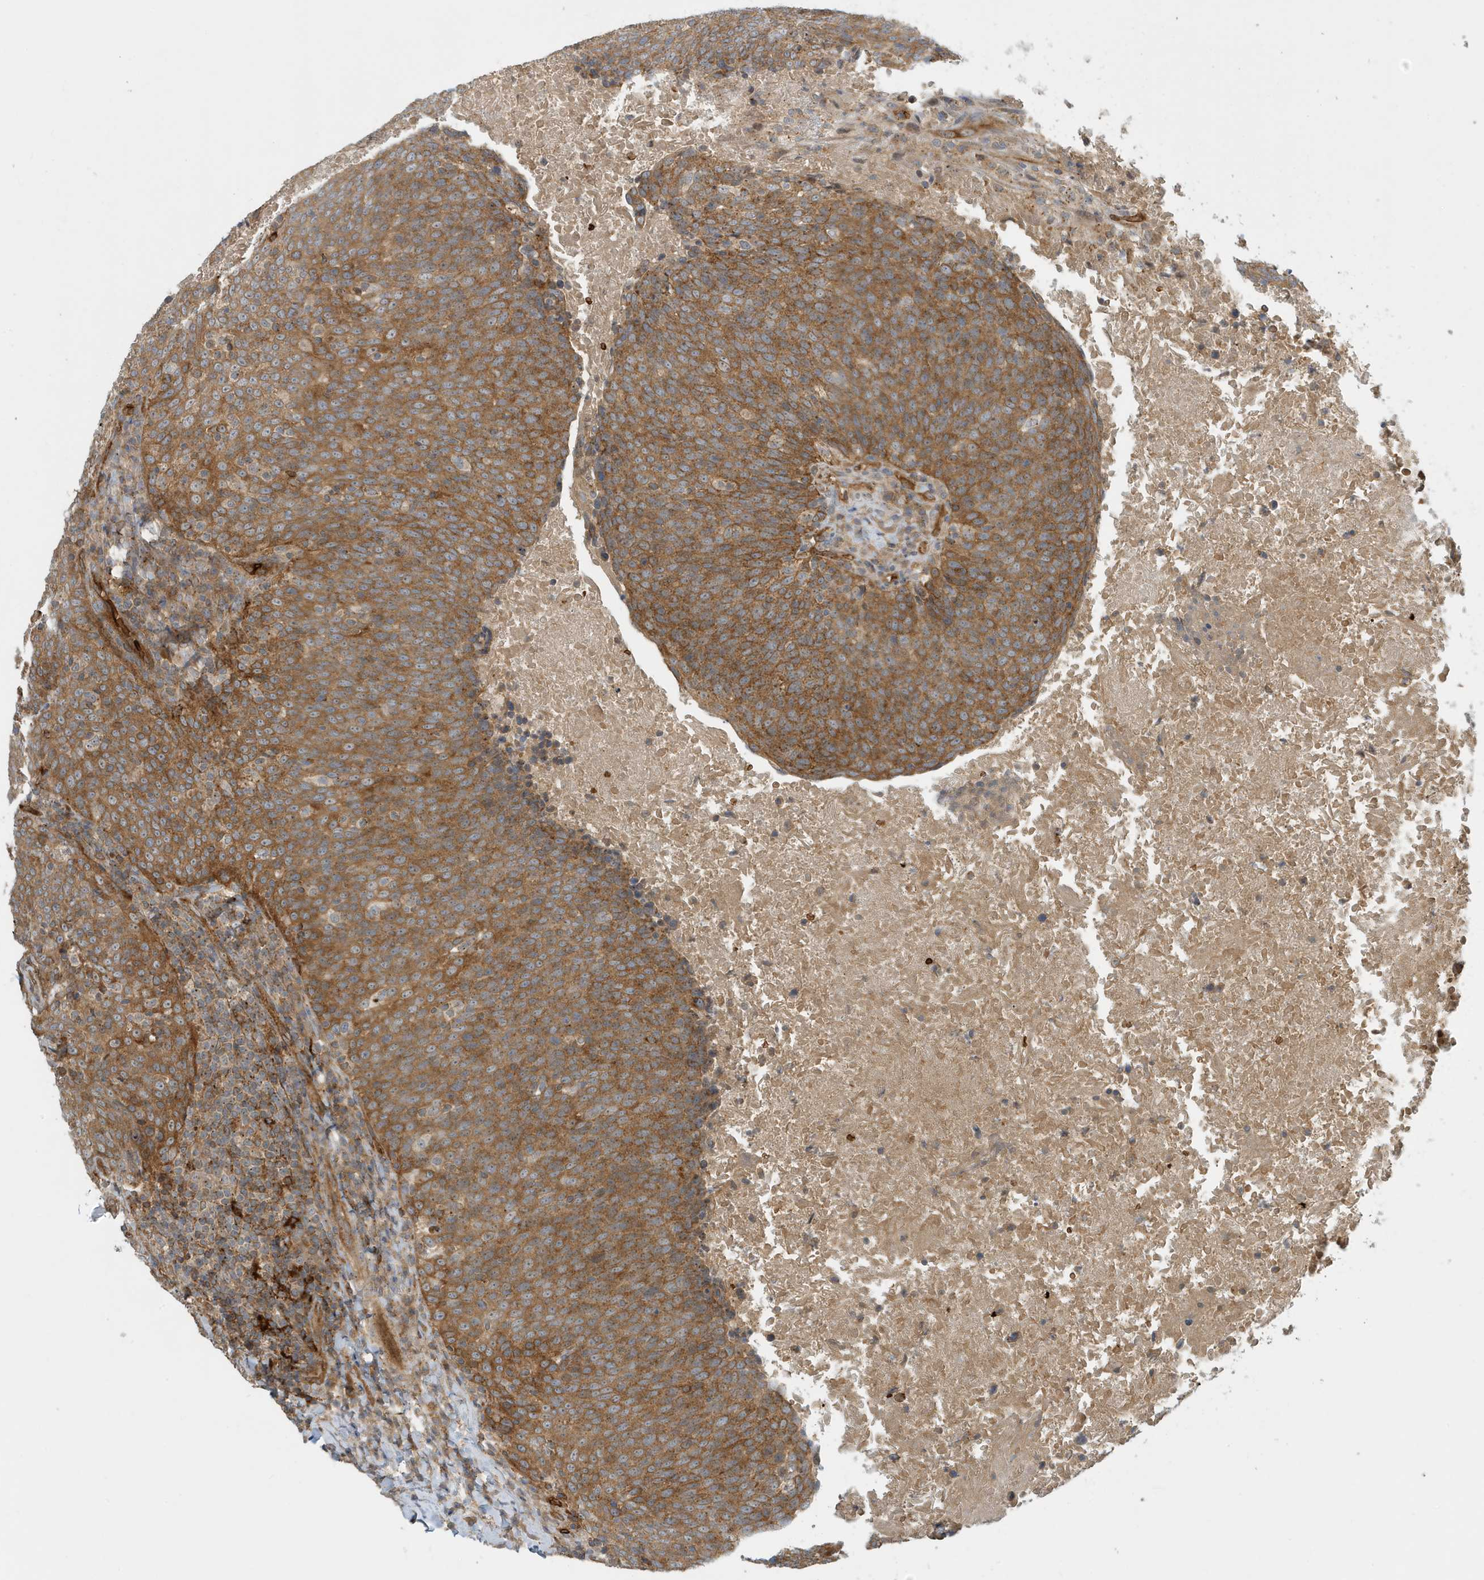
{"staining": {"intensity": "moderate", "quantity": ">75%", "location": "cytoplasmic/membranous"}, "tissue": "head and neck cancer", "cell_type": "Tumor cells", "image_type": "cancer", "snomed": [{"axis": "morphology", "description": "Squamous cell carcinoma, NOS"}, {"axis": "morphology", "description": "Squamous cell carcinoma, metastatic, NOS"}, {"axis": "topography", "description": "Lymph node"}, {"axis": "topography", "description": "Head-Neck"}], "caption": "Immunohistochemical staining of head and neck squamous cell carcinoma displays medium levels of moderate cytoplasmic/membranous protein expression in approximately >75% of tumor cells. (DAB (3,3'-diaminobenzidine) IHC with brightfield microscopy, high magnification).", "gene": "FYCO1", "patient": {"sex": "male", "age": 62}}